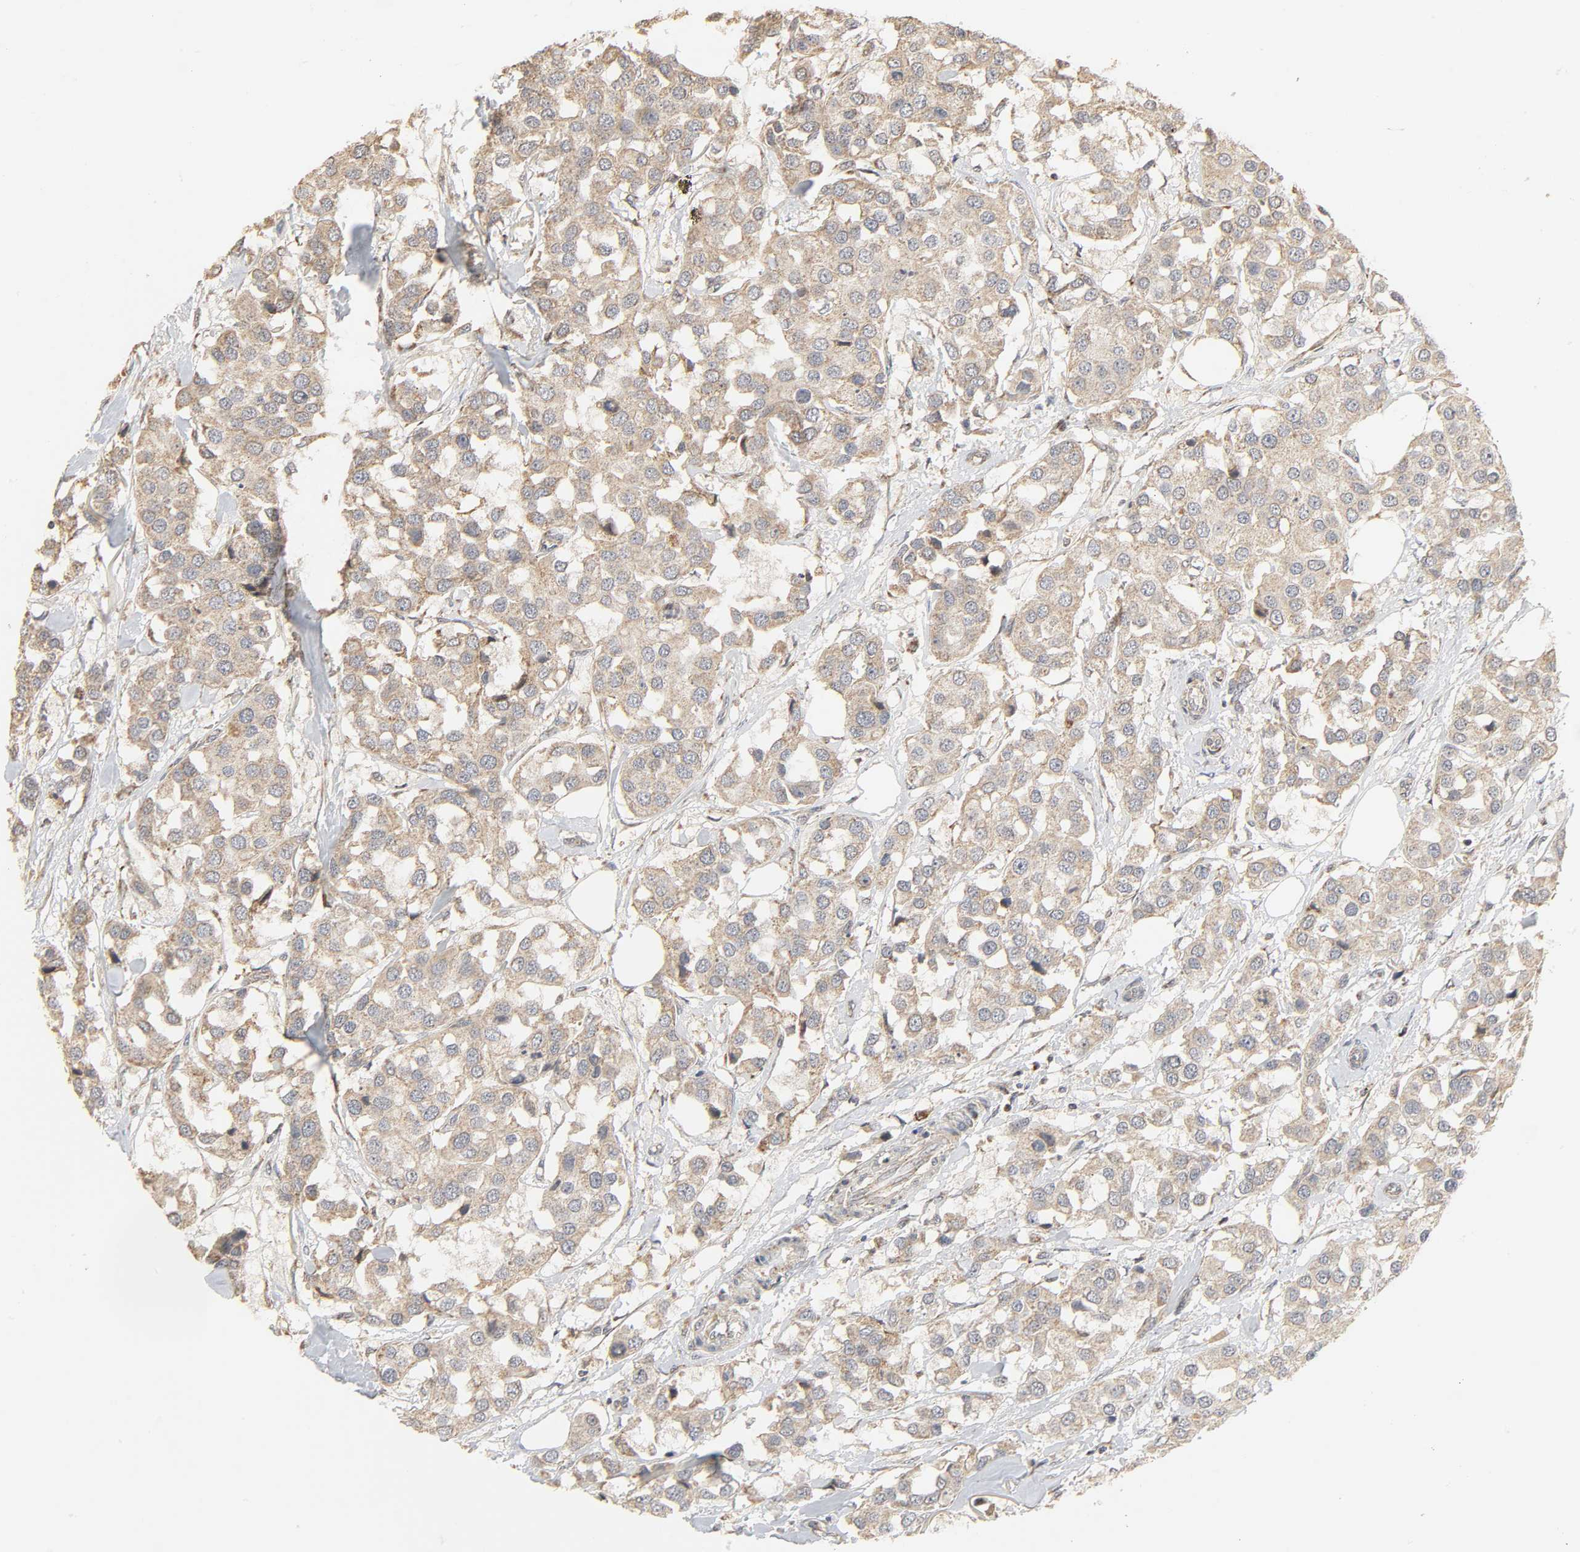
{"staining": {"intensity": "weak", "quantity": ">75%", "location": "cytoplasmic/membranous"}, "tissue": "breast cancer", "cell_type": "Tumor cells", "image_type": "cancer", "snomed": [{"axis": "morphology", "description": "Duct carcinoma"}, {"axis": "topography", "description": "Breast"}], "caption": "Immunohistochemical staining of human invasive ductal carcinoma (breast) reveals weak cytoplasmic/membranous protein expression in about >75% of tumor cells.", "gene": "CLEC4E", "patient": {"sex": "female", "age": 80}}